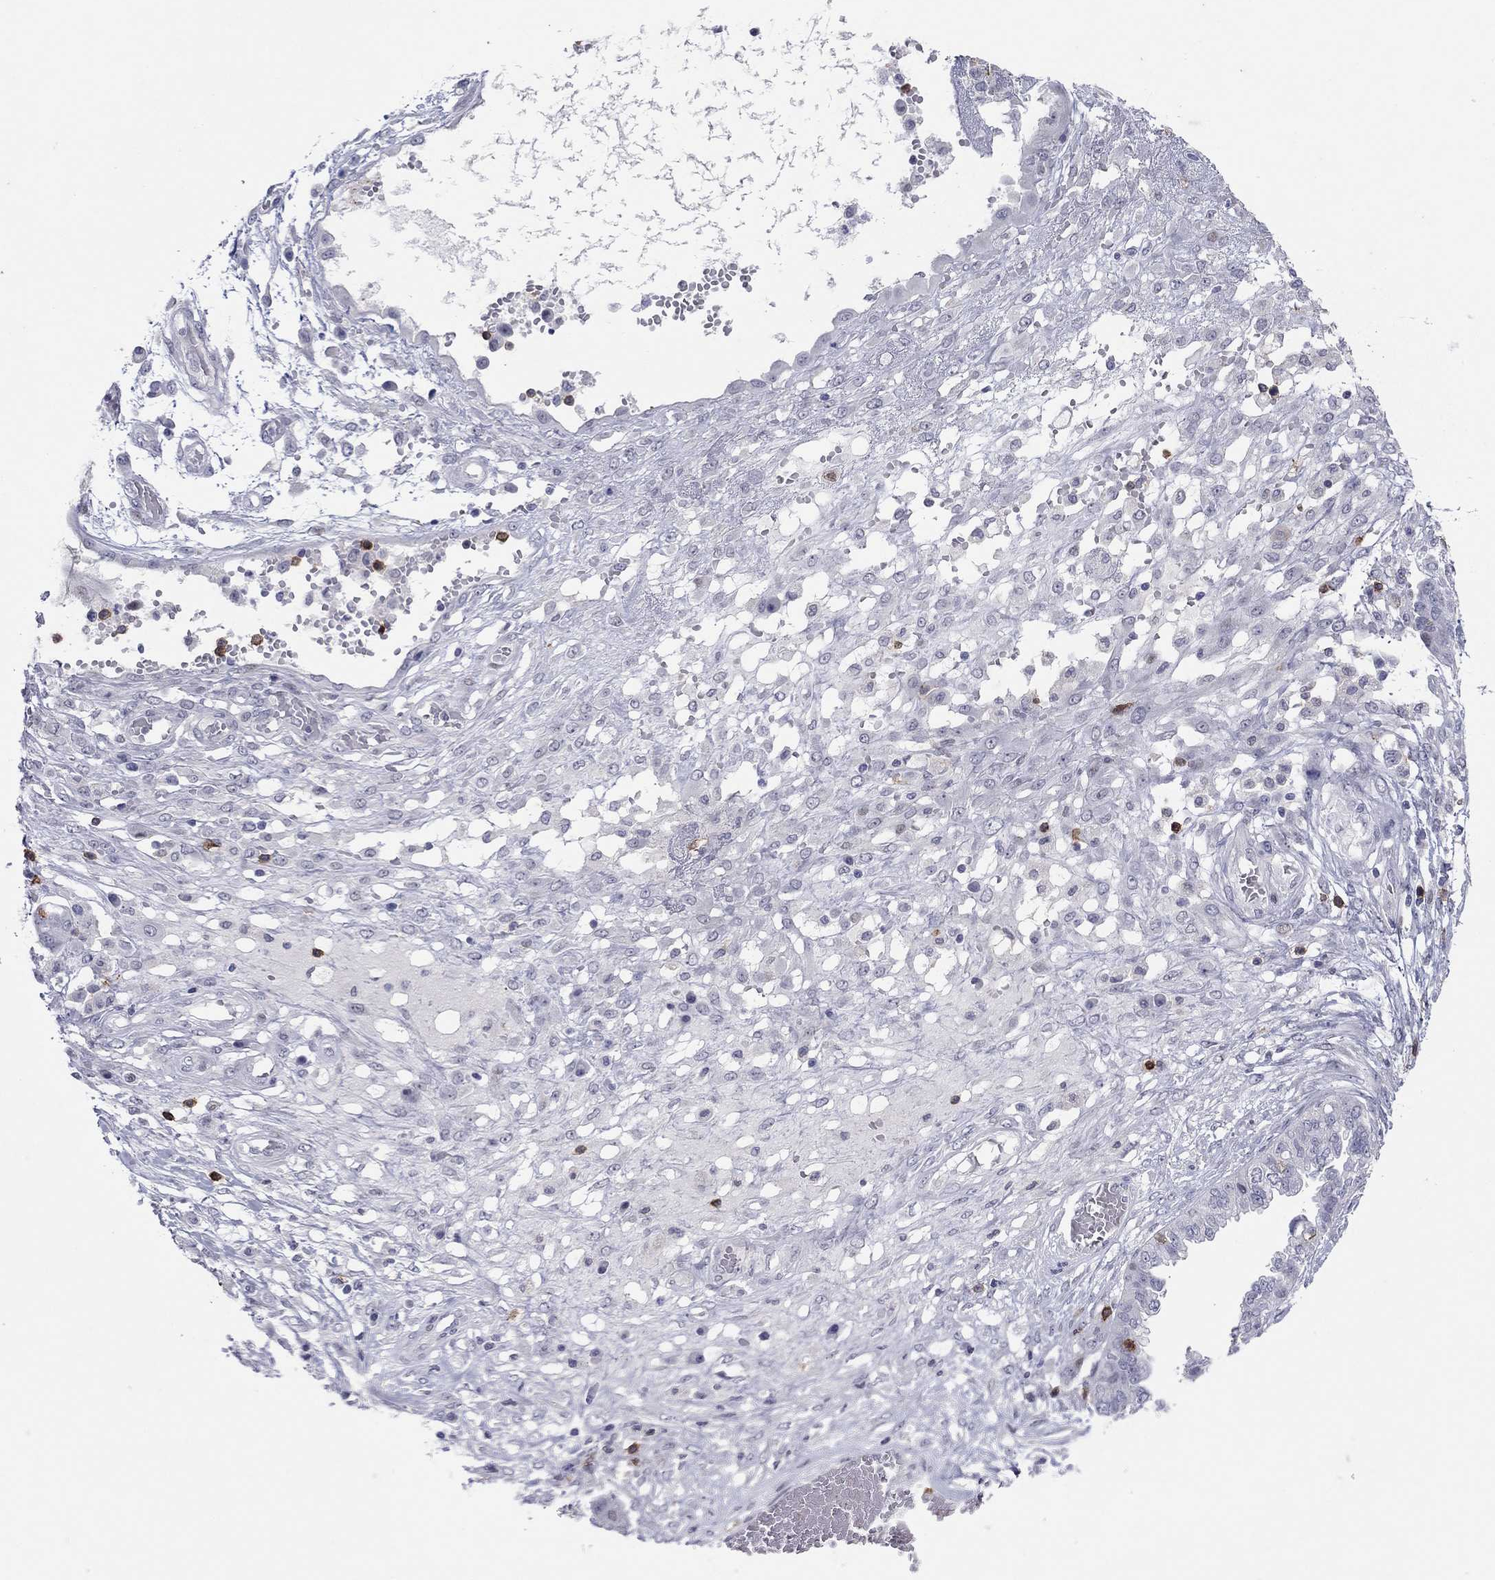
{"staining": {"intensity": "negative", "quantity": "none", "location": "none"}, "tissue": "ovarian cancer", "cell_type": "Tumor cells", "image_type": "cancer", "snomed": [{"axis": "morphology", "description": "Cystadenocarcinoma, serous, NOS"}, {"axis": "topography", "description": "Ovary"}], "caption": "Micrograph shows no protein staining in tumor cells of ovarian cancer (serous cystadenocarcinoma) tissue.", "gene": "ITGAE", "patient": {"sex": "female", "age": 67}}